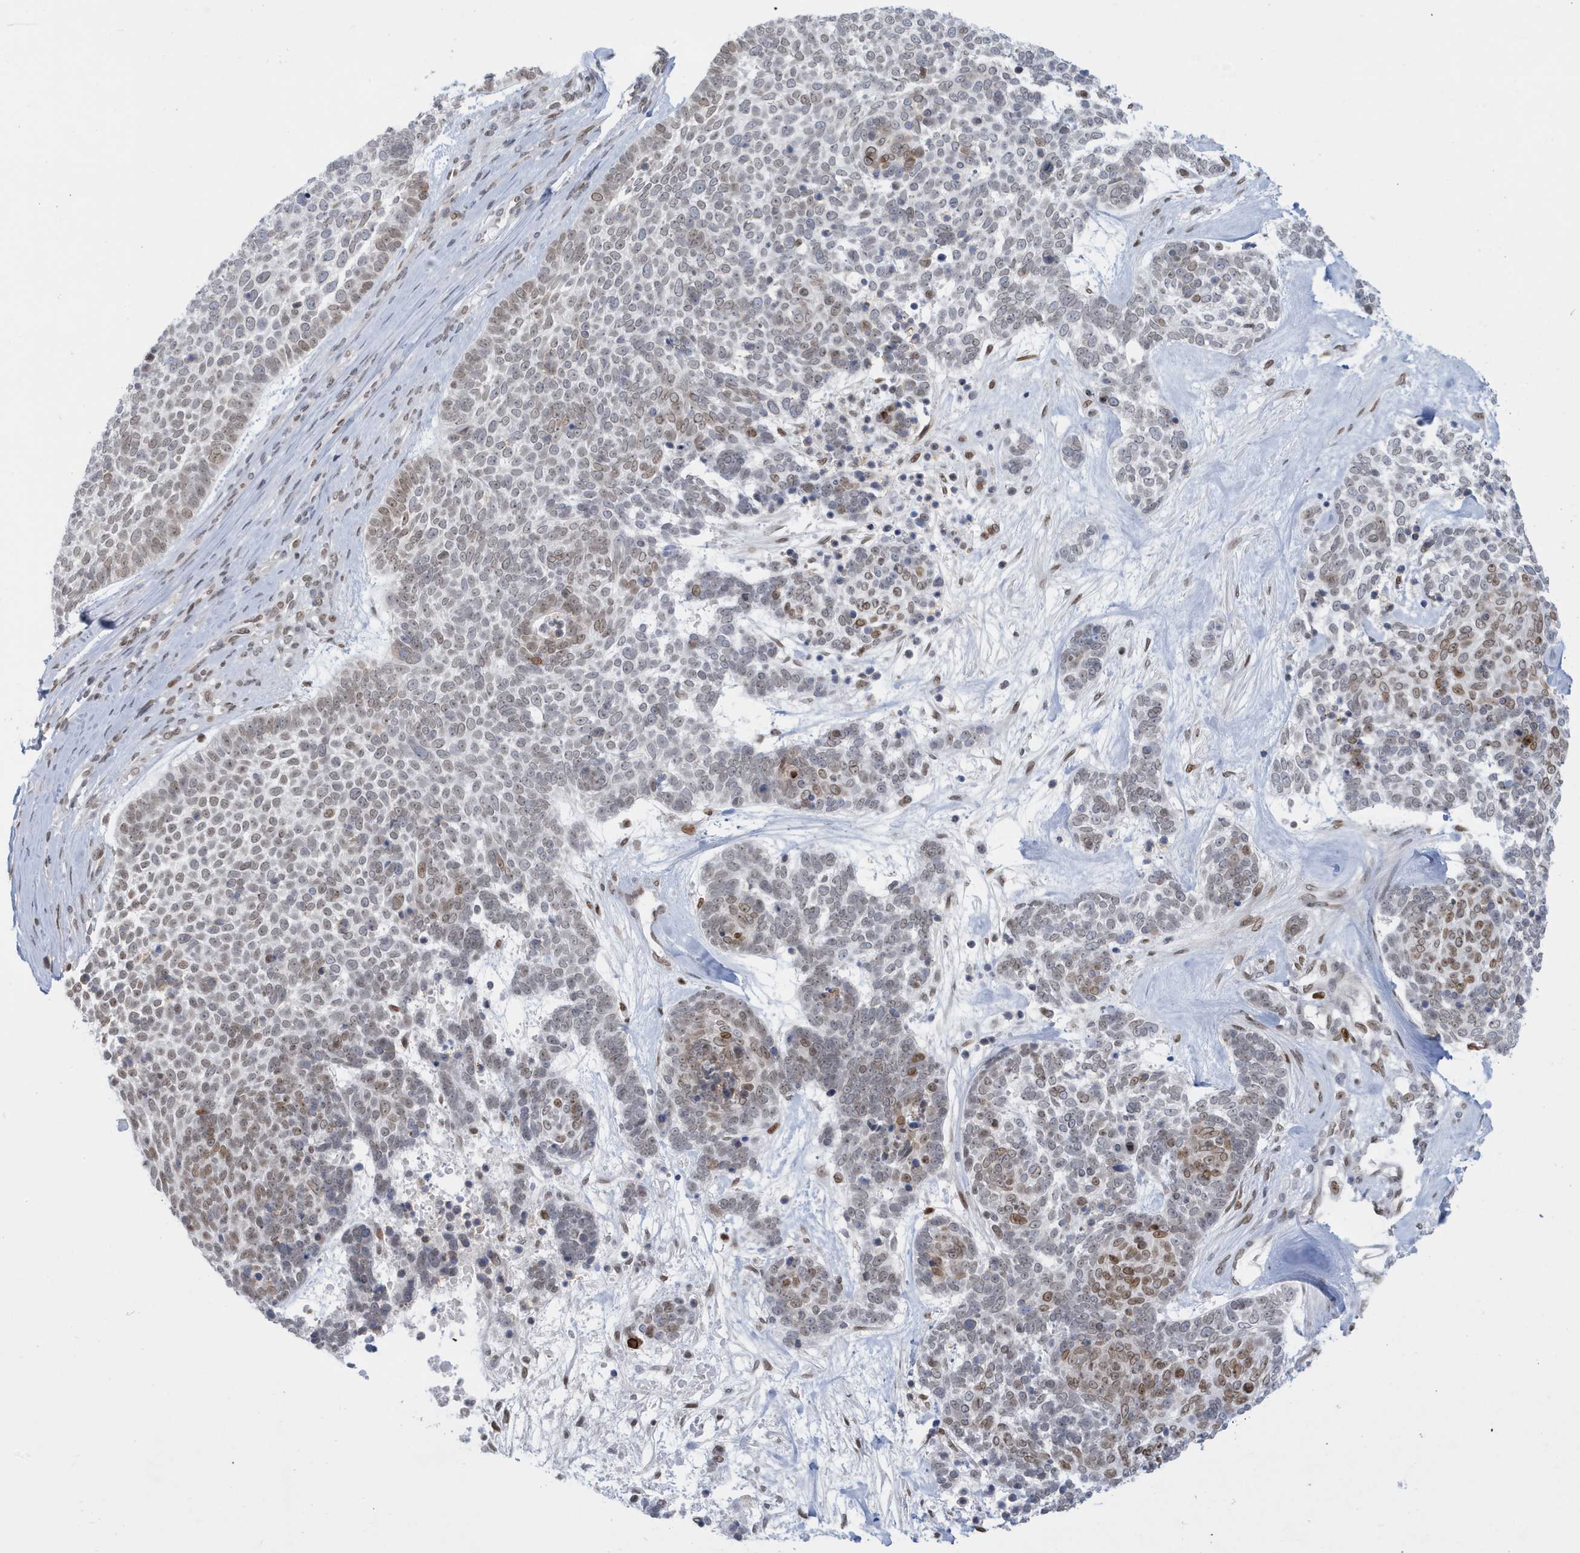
{"staining": {"intensity": "moderate", "quantity": "25%-75%", "location": "nuclear"}, "tissue": "skin cancer", "cell_type": "Tumor cells", "image_type": "cancer", "snomed": [{"axis": "morphology", "description": "Basal cell carcinoma"}, {"axis": "topography", "description": "Skin"}], "caption": "Immunohistochemistry of human basal cell carcinoma (skin) reveals medium levels of moderate nuclear staining in approximately 25%-75% of tumor cells. (DAB IHC, brown staining for protein, blue staining for nuclei).", "gene": "PCYT1A", "patient": {"sex": "female", "age": 81}}